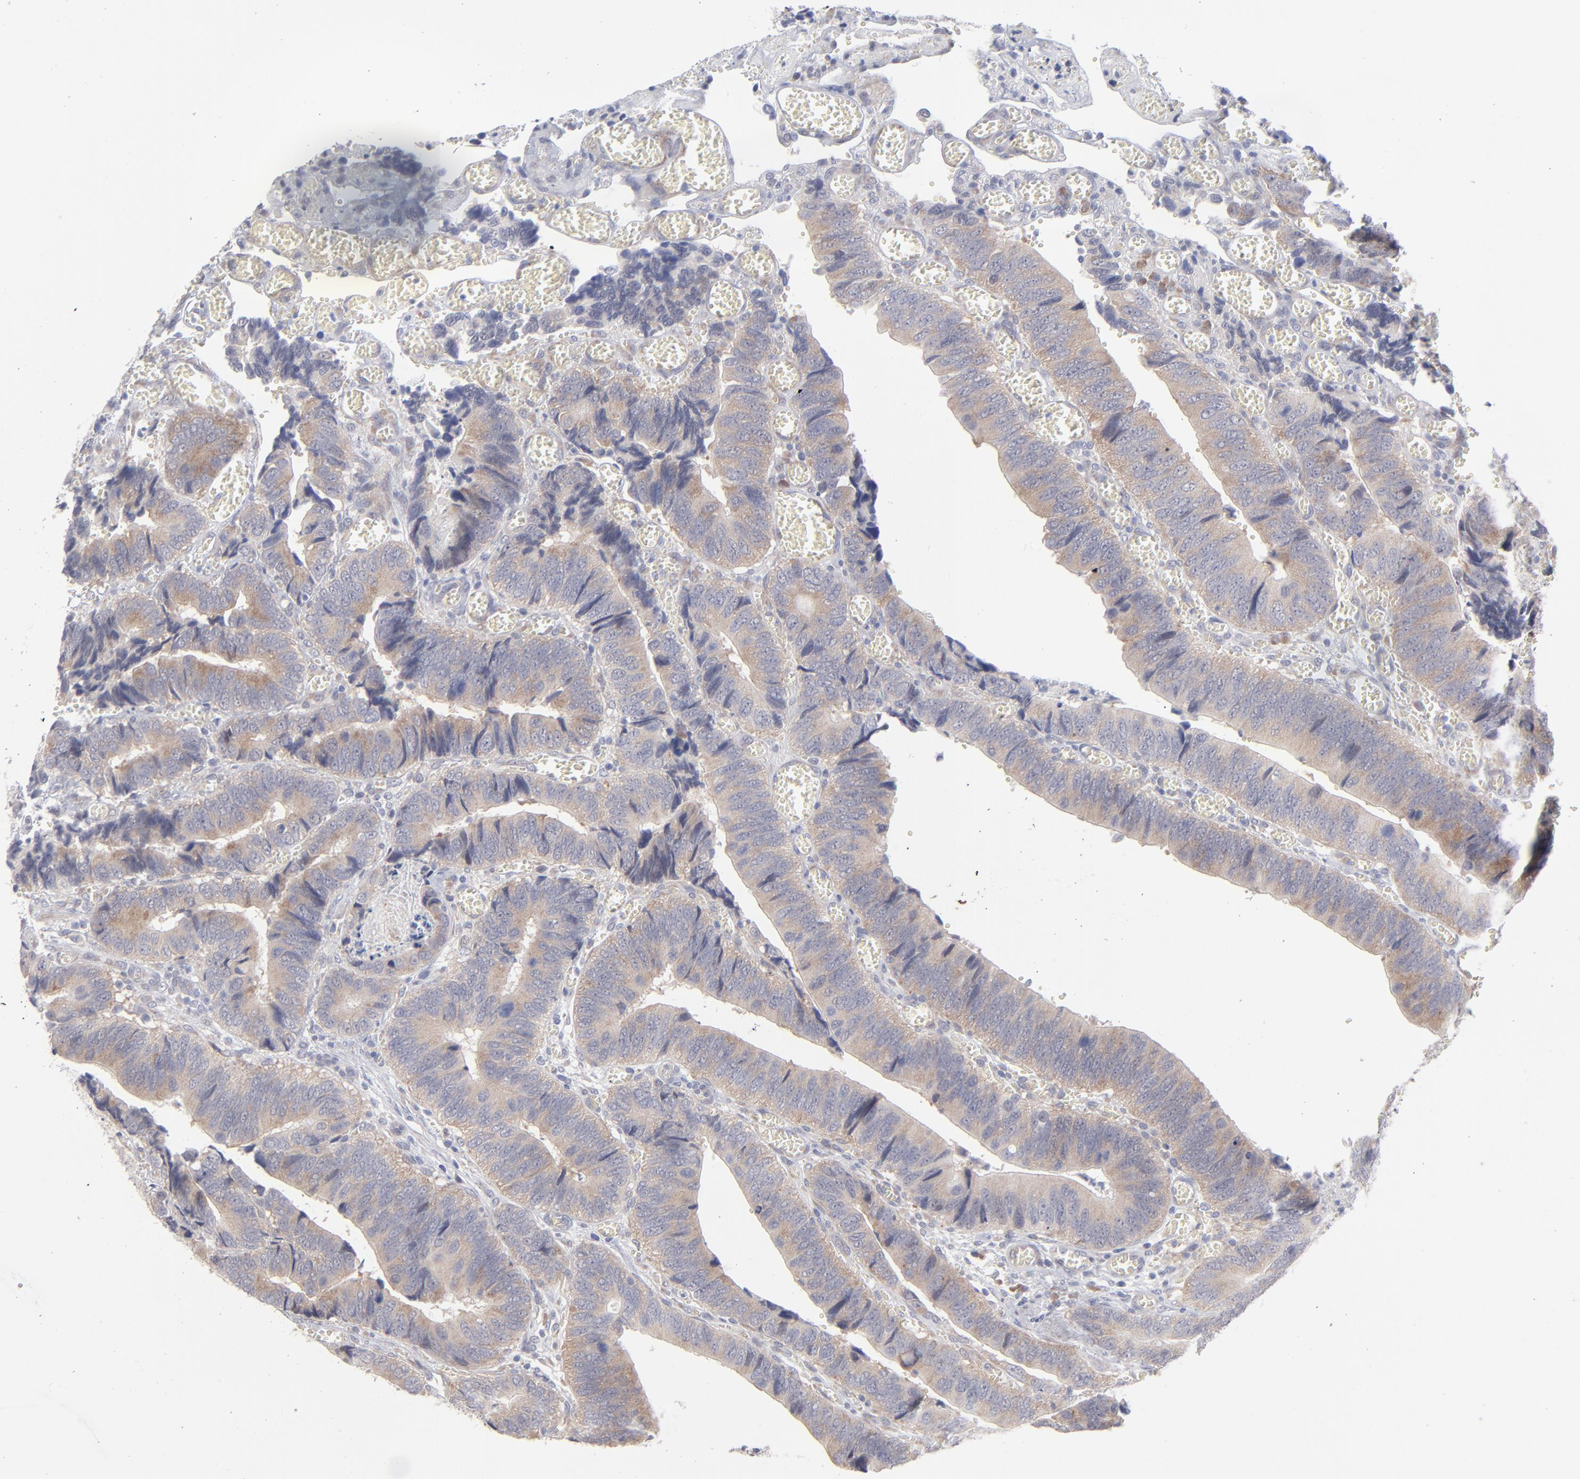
{"staining": {"intensity": "weak", "quantity": ">75%", "location": "cytoplasmic/membranous"}, "tissue": "colorectal cancer", "cell_type": "Tumor cells", "image_type": "cancer", "snomed": [{"axis": "morphology", "description": "Adenocarcinoma, NOS"}, {"axis": "topography", "description": "Colon"}], "caption": "Protein expression analysis of colorectal cancer (adenocarcinoma) displays weak cytoplasmic/membranous staining in approximately >75% of tumor cells.", "gene": "RPS24", "patient": {"sex": "male", "age": 72}}